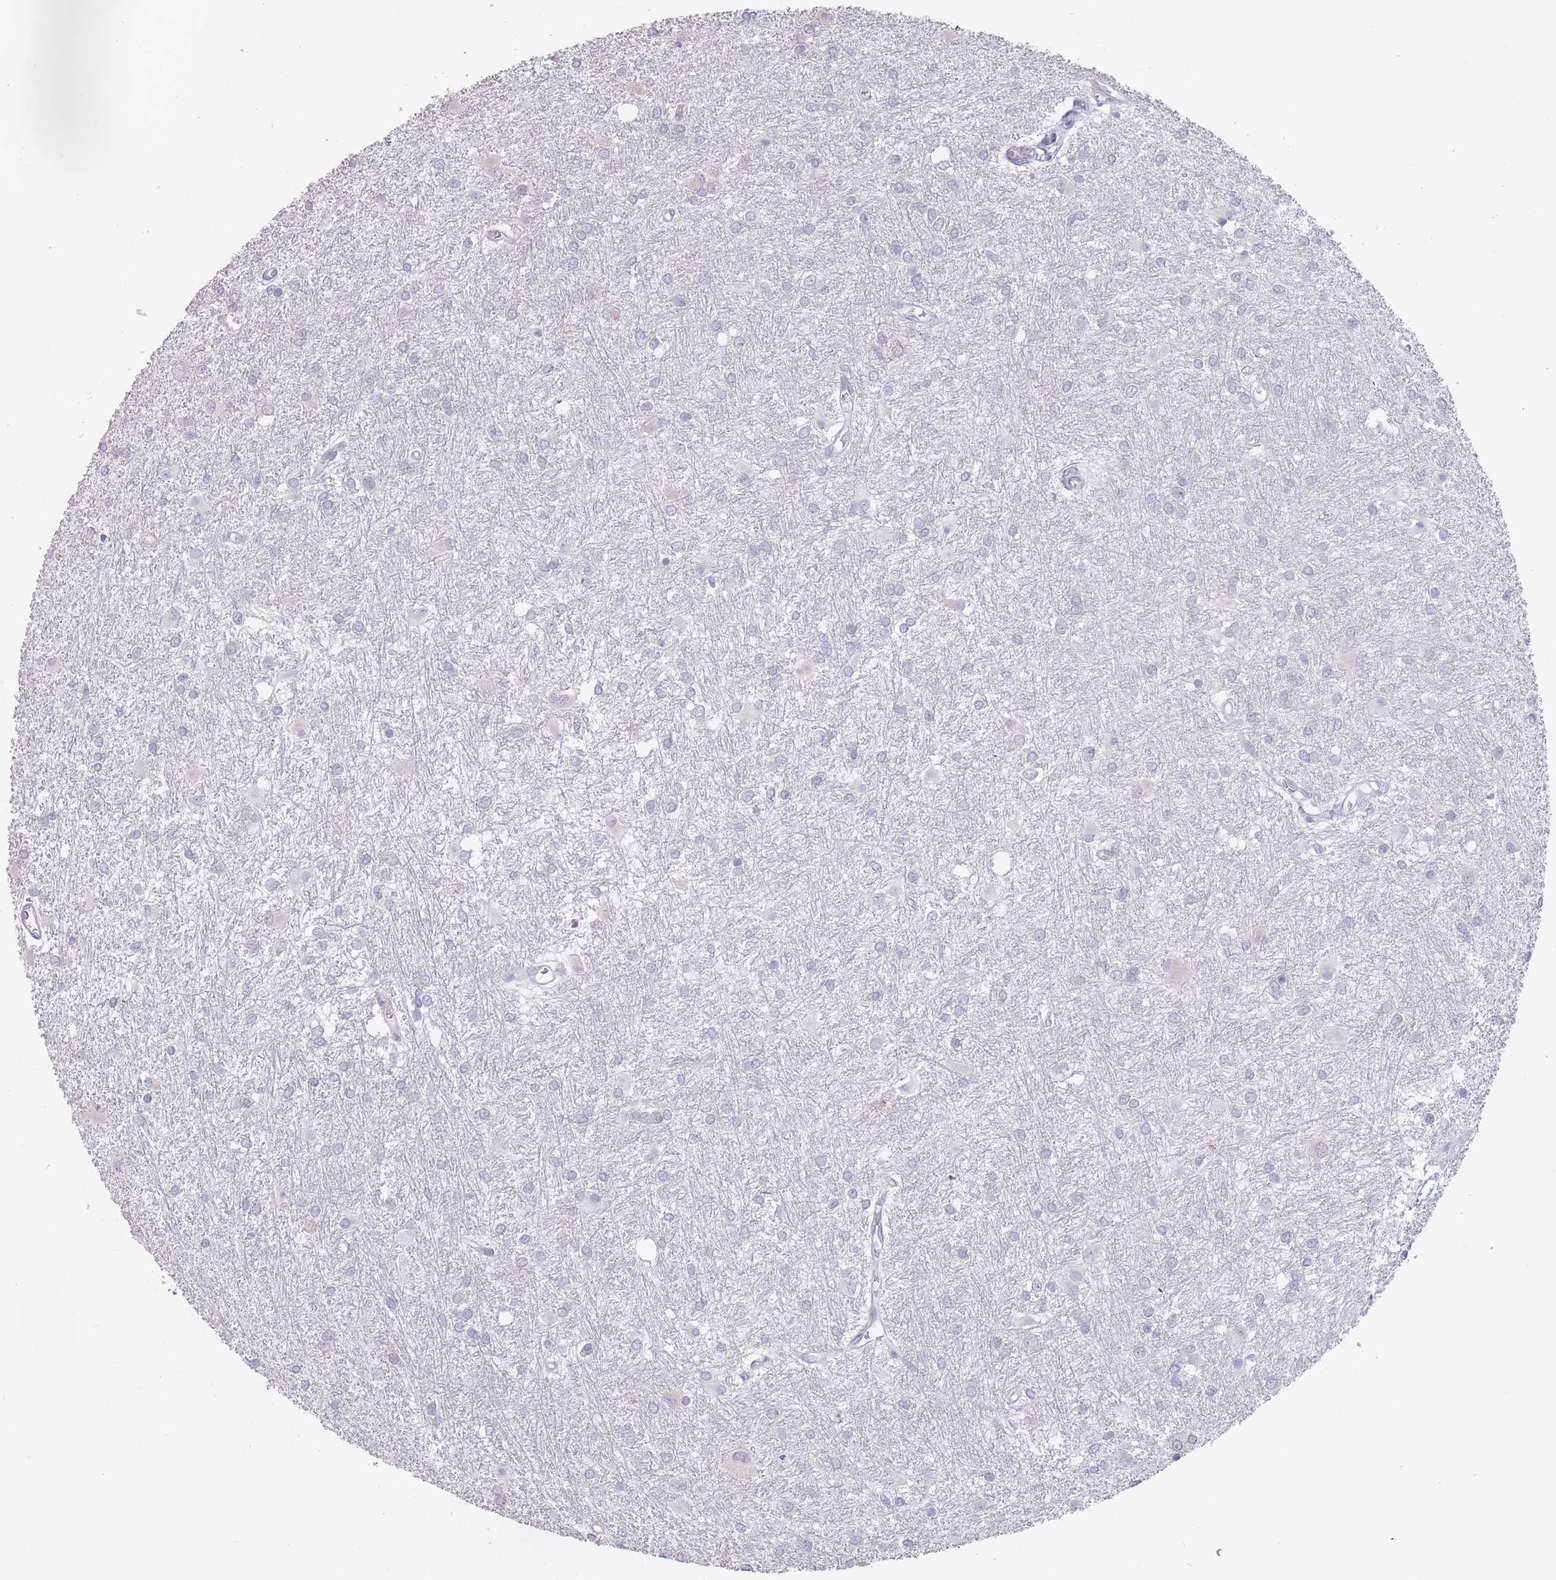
{"staining": {"intensity": "negative", "quantity": "none", "location": "none"}, "tissue": "glioma", "cell_type": "Tumor cells", "image_type": "cancer", "snomed": [{"axis": "morphology", "description": "Glioma, malignant, High grade"}, {"axis": "topography", "description": "Brain"}], "caption": "This is an immunohistochemistry photomicrograph of human glioma. There is no expression in tumor cells.", "gene": "TRAPPC5", "patient": {"sex": "female", "age": 50}}